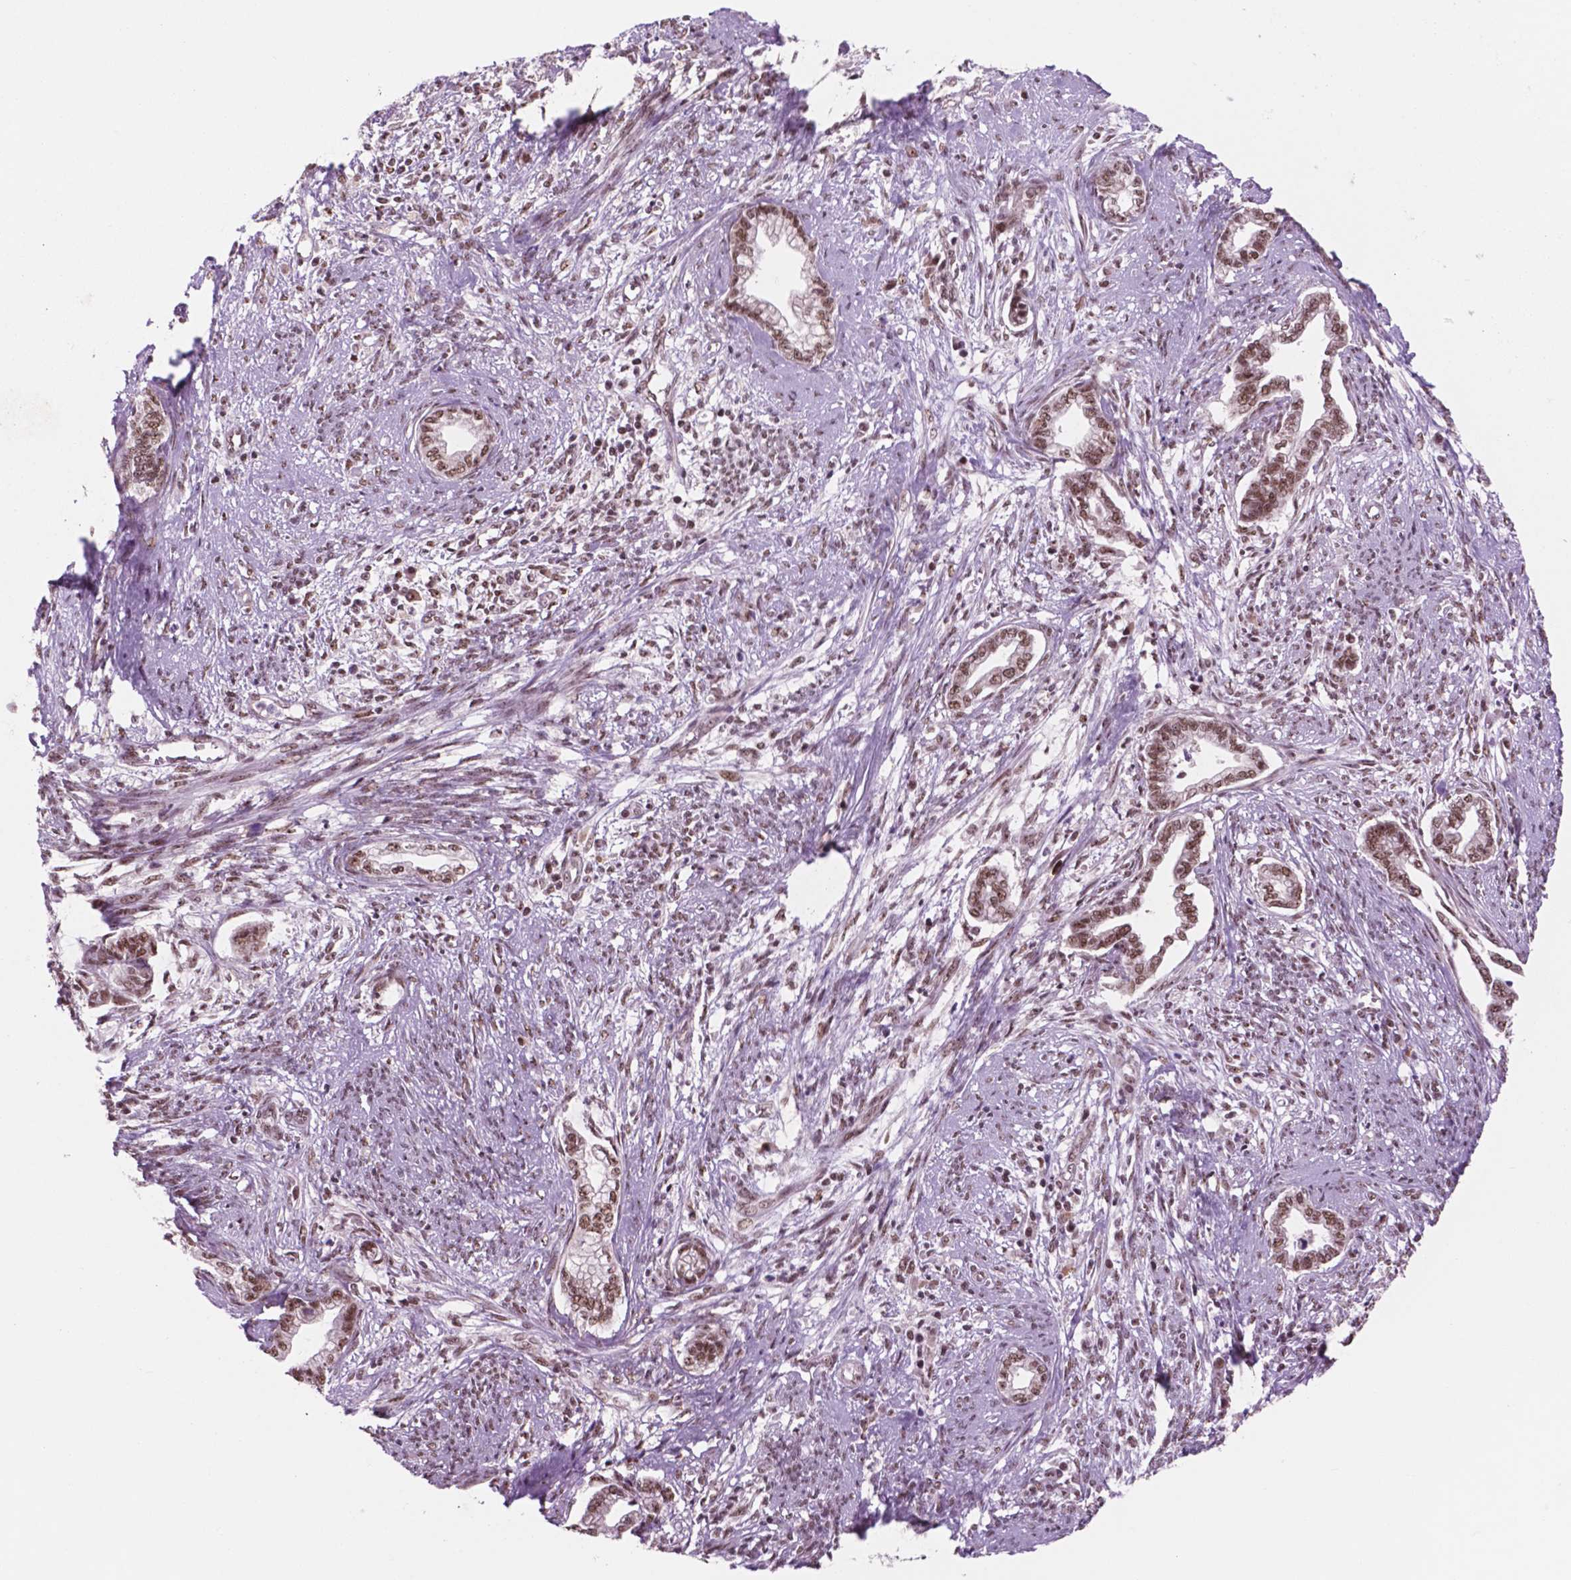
{"staining": {"intensity": "moderate", "quantity": ">75%", "location": "nuclear"}, "tissue": "cervical cancer", "cell_type": "Tumor cells", "image_type": "cancer", "snomed": [{"axis": "morphology", "description": "Adenocarcinoma, NOS"}, {"axis": "topography", "description": "Cervix"}], "caption": "The immunohistochemical stain labels moderate nuclear expression in tumor cells of adenocarcinoma (cervical) tissue. (Stains: DAB in brown, nuclei in blue, Microscopy: brightfield microscopy at high magnification).", "gene": "POLR2E", "patient": {"sex": "female", "age": 62}}